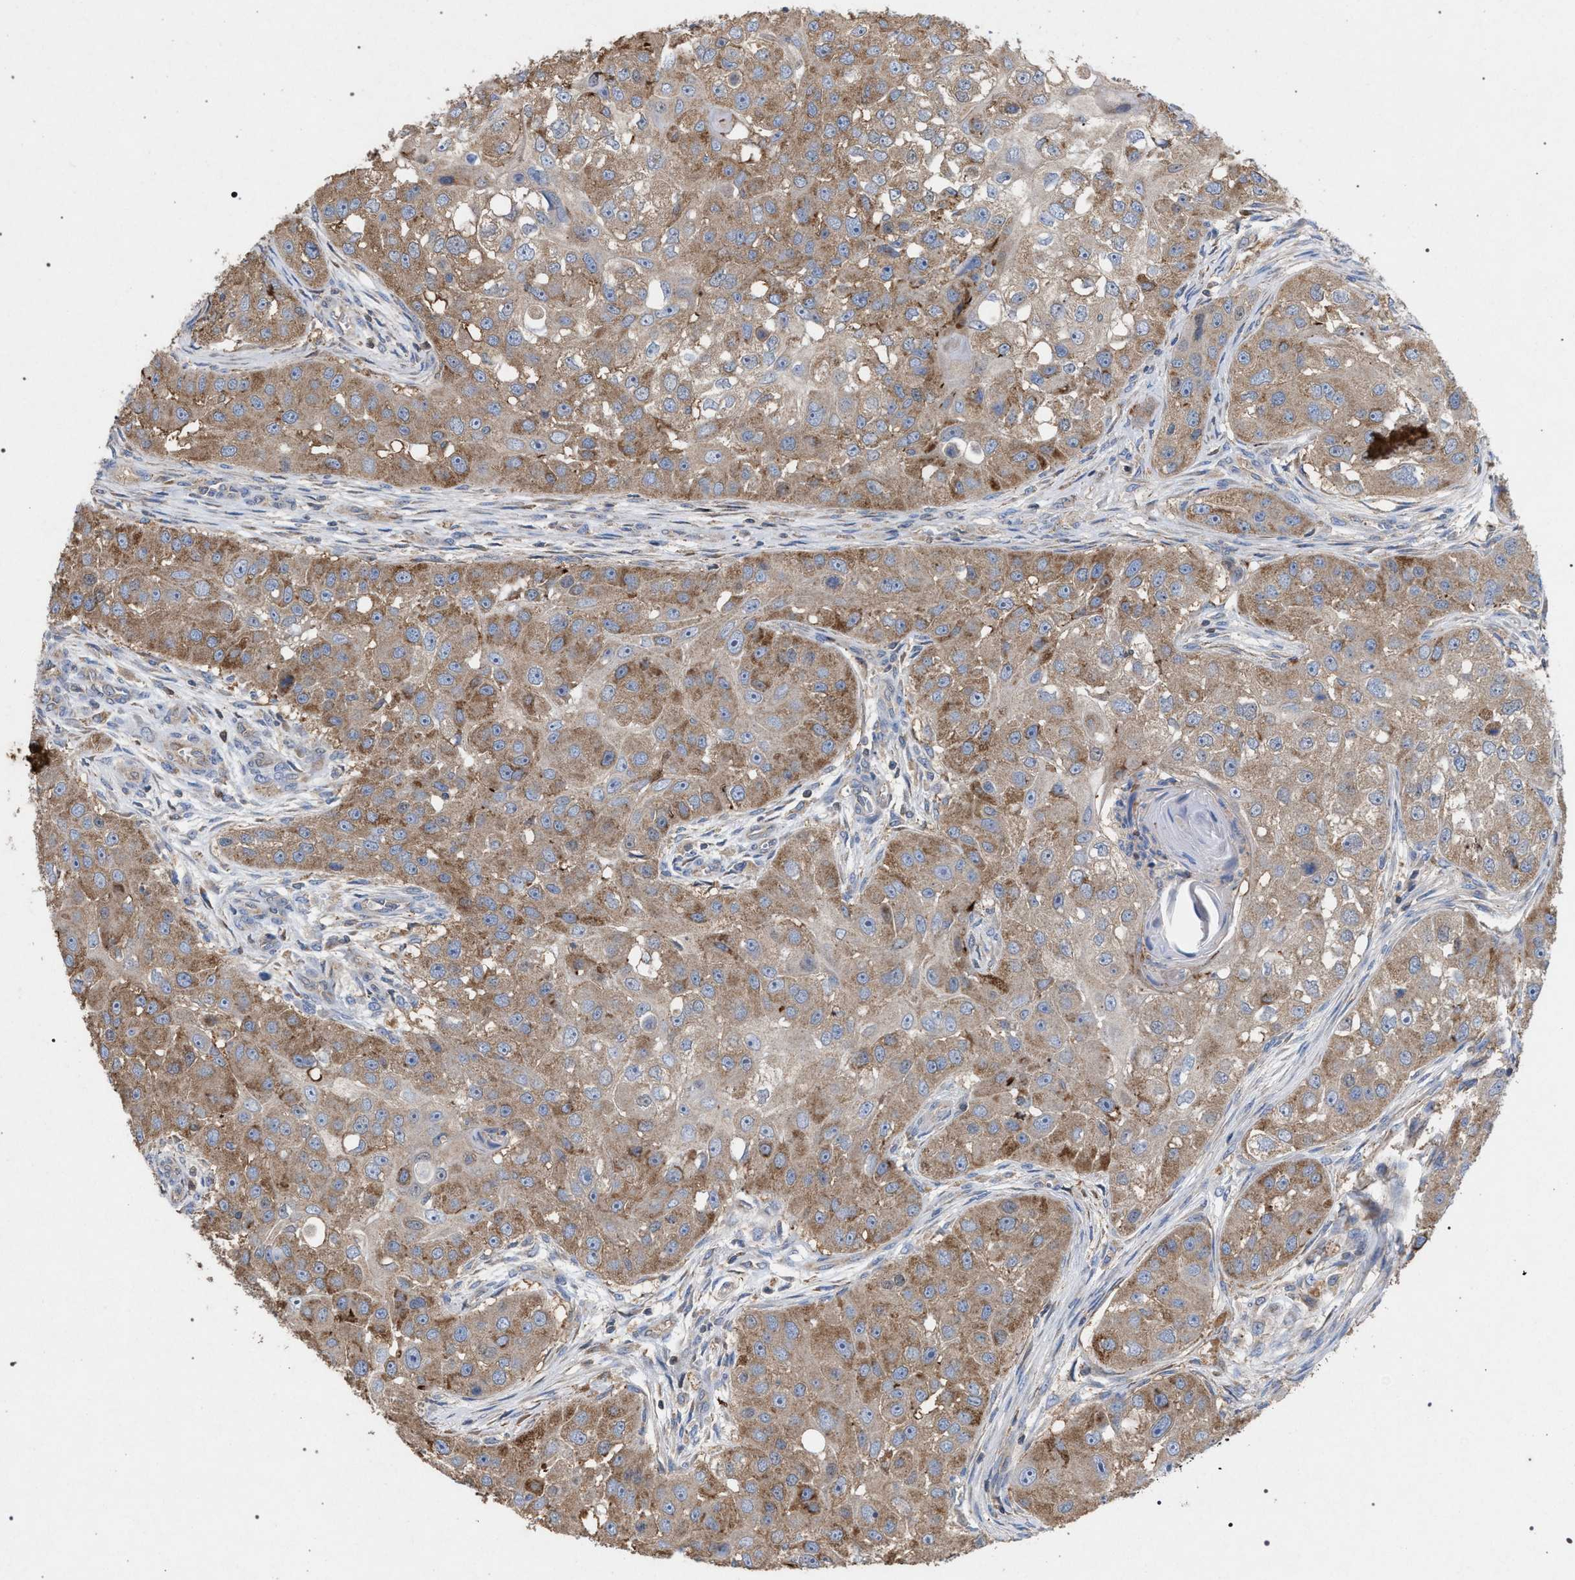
{"staining": {"intensity": "moderate", "quantity": ">75%", "location": "cytoplasmic/membranous"}, "tissue": "head and neck cancer", "cell_type": "Tumor cells", "image_type": "cancer", "snomed": [{"axis": "morphology", "description": "Normal tissue, NOS"}, {"axis": "morphology", "description": "Squamous cell carcinoma, NOS"}, {"axis": "topography", "description": "Skeletal muscle"}, {"axis": "topography", "description": "Head-Neck"}], "caption": "High-magnification brightfield microscopy of head and neck cancer stained with DAB (brown) and counterstained with hematoxylin (blue). tumor cells exhibit moderate cytoplasmic/membranous expression is appreciated in about>75% of cells. (Stains: DAB (3,3'-diaminobenzidine) in brown, nuclei in blue, Microscopy: brightfield microscopy at high magnification).", "gene": "VPS13A", "patient": {"sex": "male", "age": 51}}